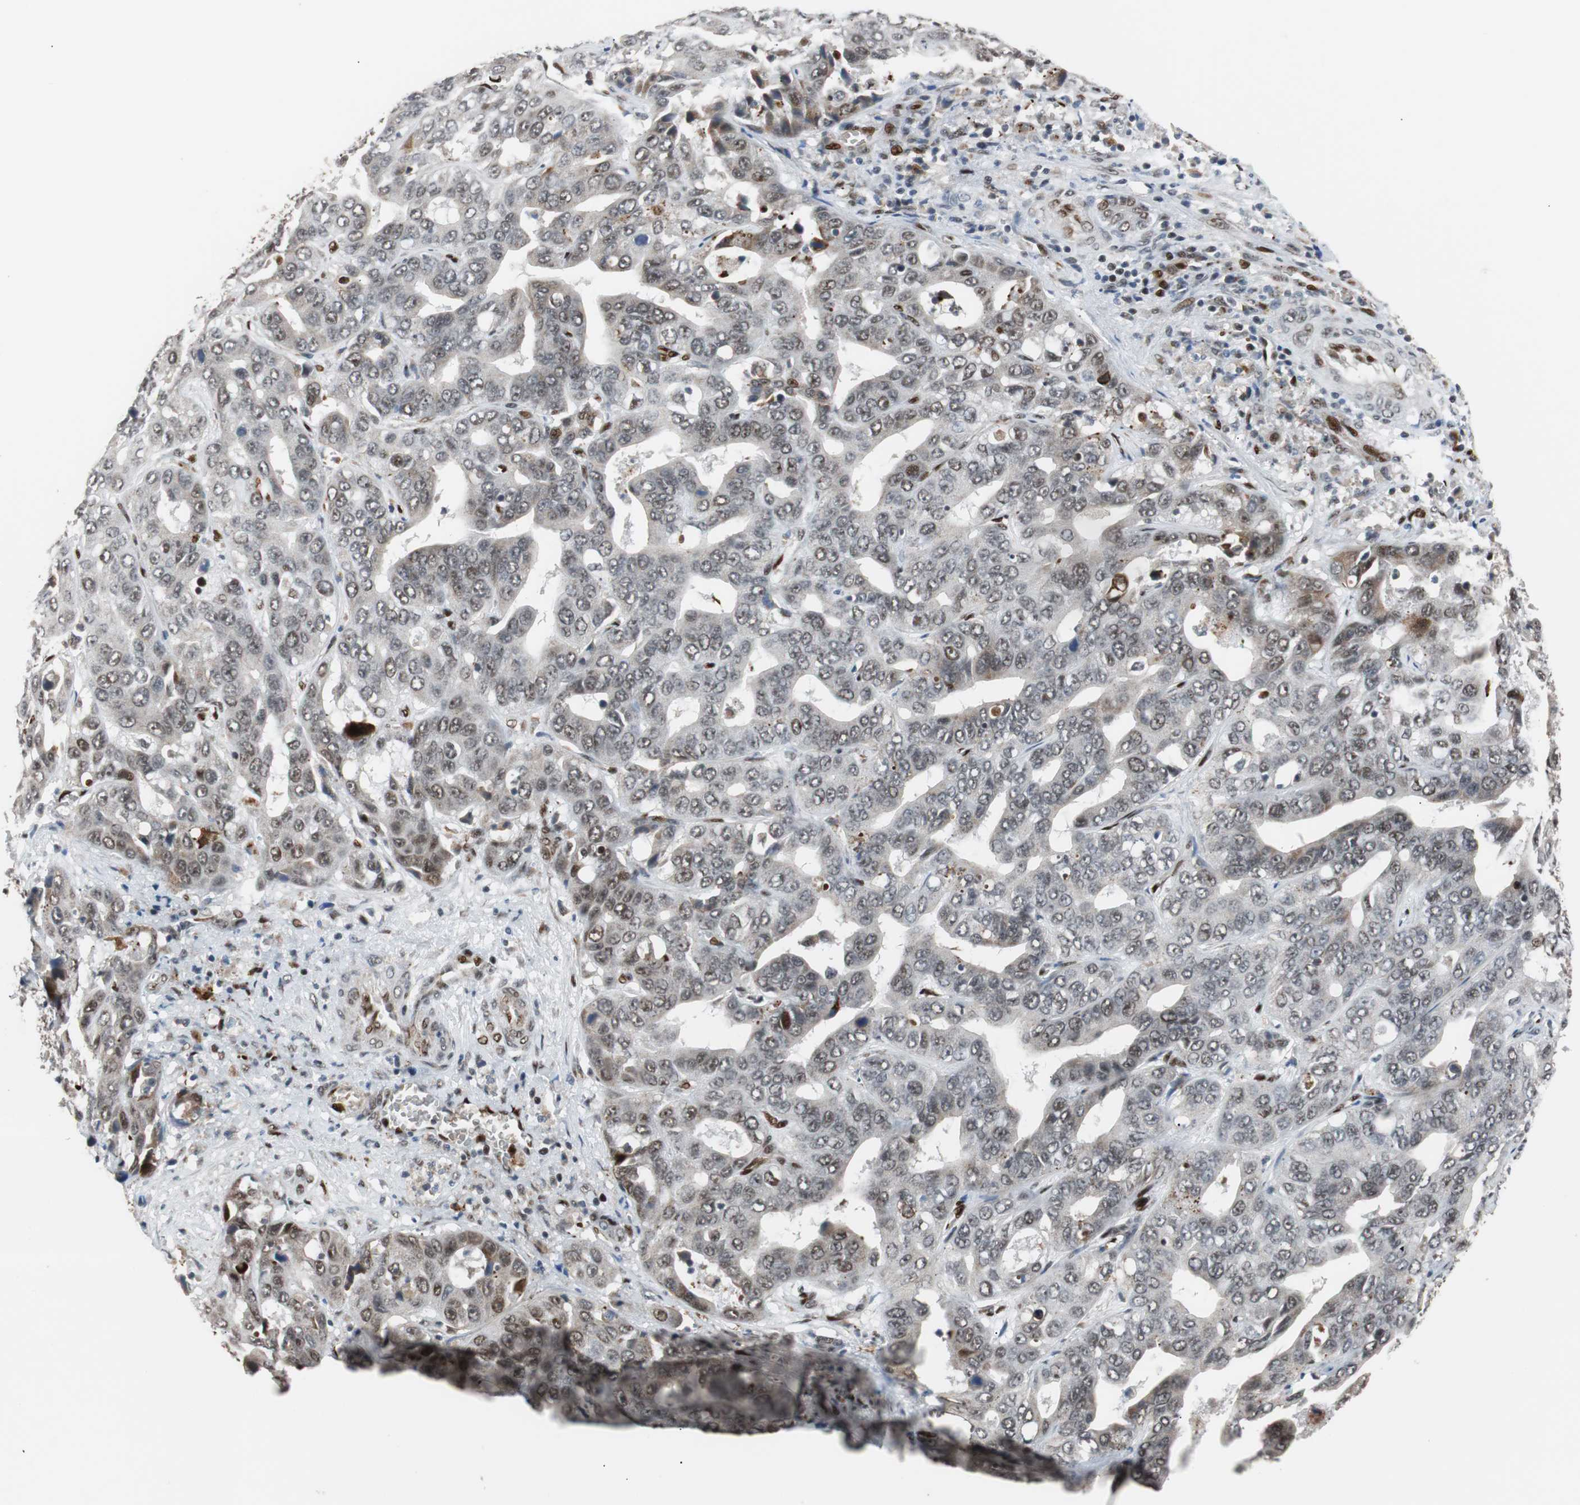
{"staining": {"intensity": "moderate", "quantity": "<25%", "location": "nuclear"}, "tissue": "liver cancer", "cell_type": "Tumor cells", "image_type": "cancer", "snomed": [{"axis": "morphology", "description": "Cholangiocarcinoma"}, {"axis": "topography", "description": "Liver"}], "caption": "Immunohistochemical staining of liver cholangiocarcinoma reveals moderate nuclear protein expression in about <25% of tumor cells.", "gene": "NBL1", "patient": {"sex": "female", "age": 52}}